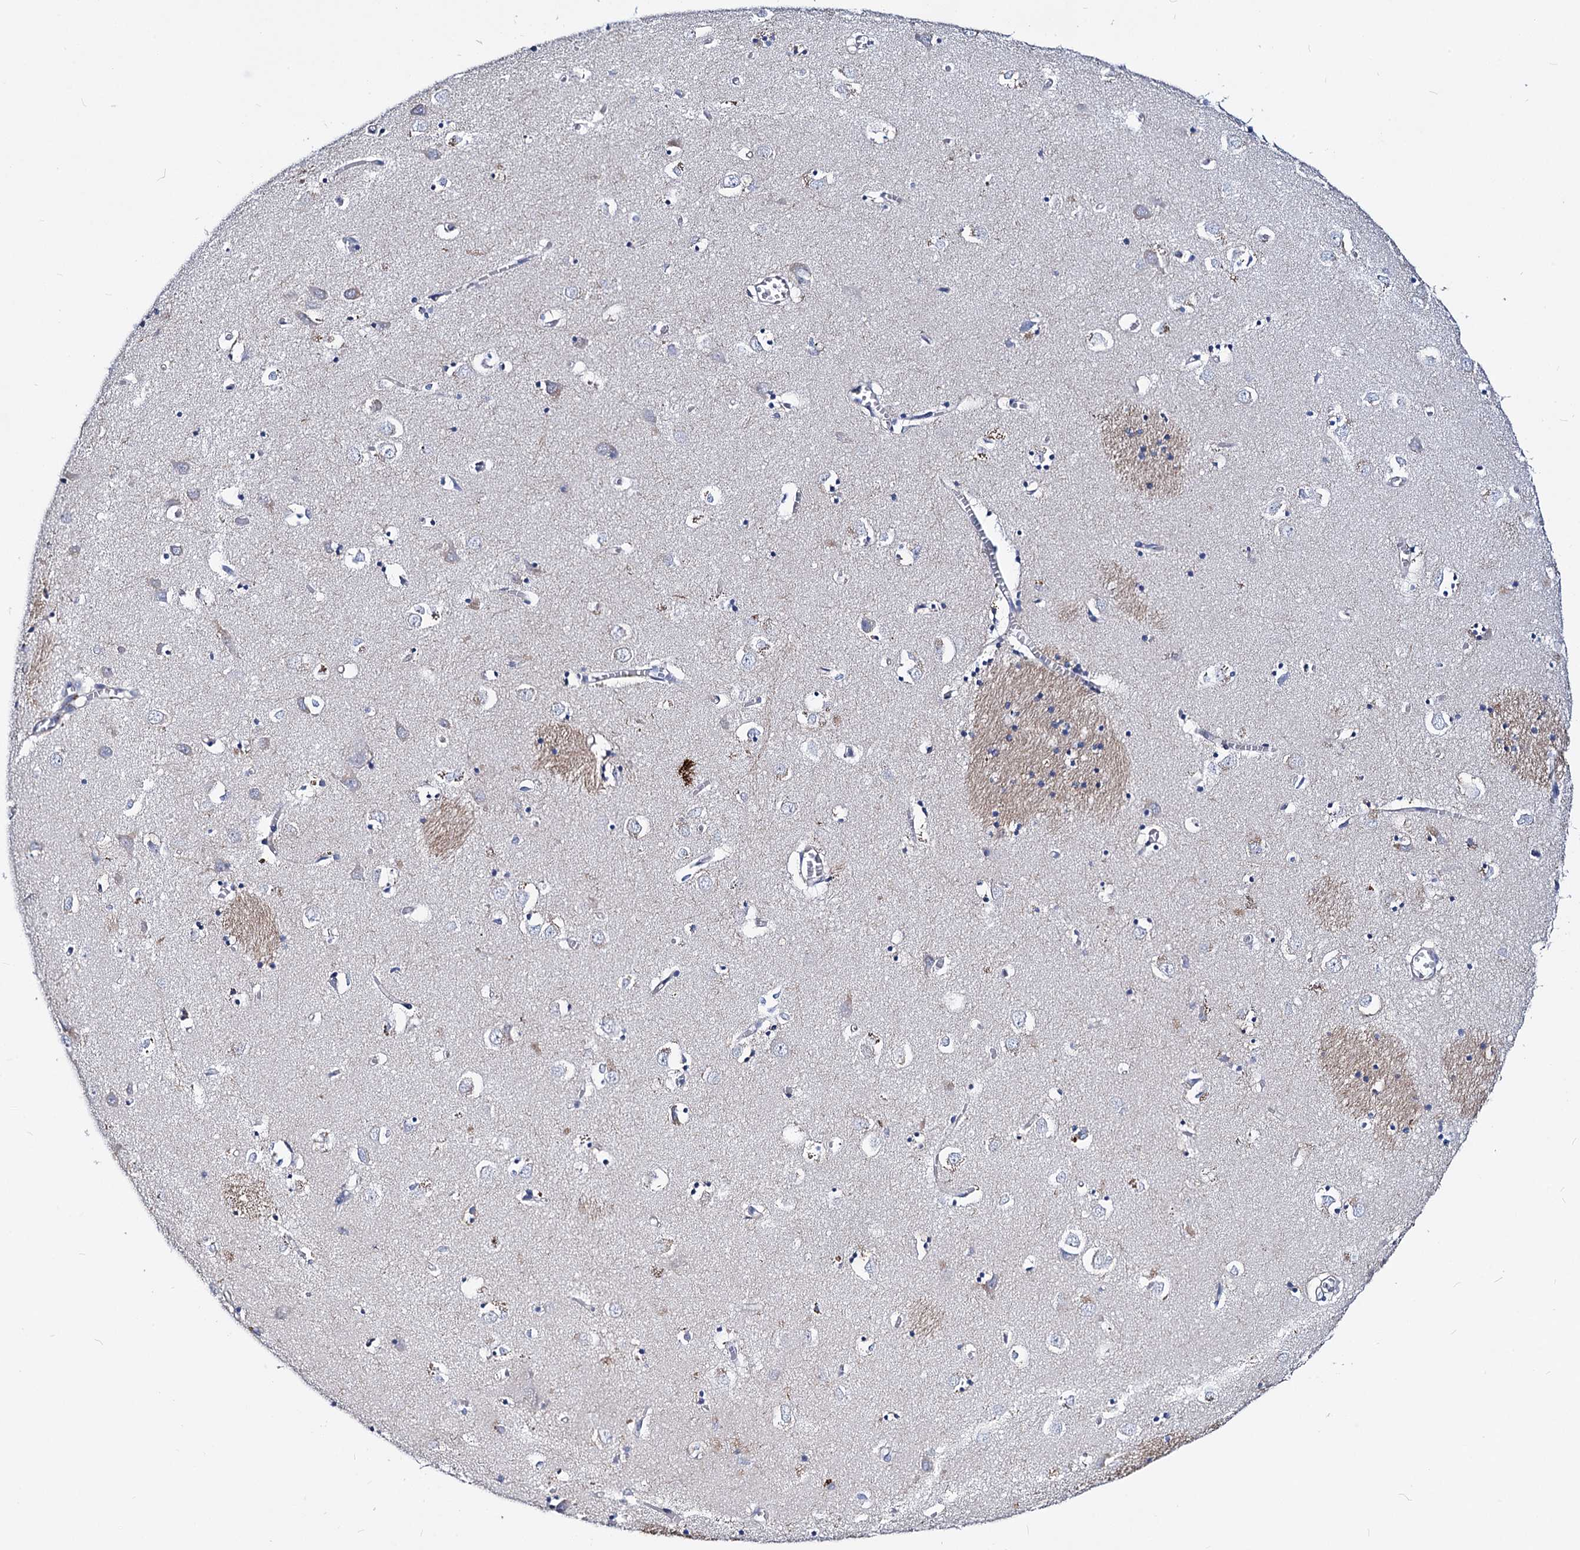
{"staining": {"intensity": "negative", "quantity": "none", "location": "none"}, "tissue": "caudate", "cell_type": "Glial cells", "image_type": "normal", "snomed": [{"axis": "morphology", "description": "Normal tissue, NOS"}, {"axis": "topography", "description": "Lateral ventricle wall"}], "caption": "IHC of benign caudate shows no staining in glial cells.", "gene": "DYDC2", "patient": {"sex": "male", "age": 70}}